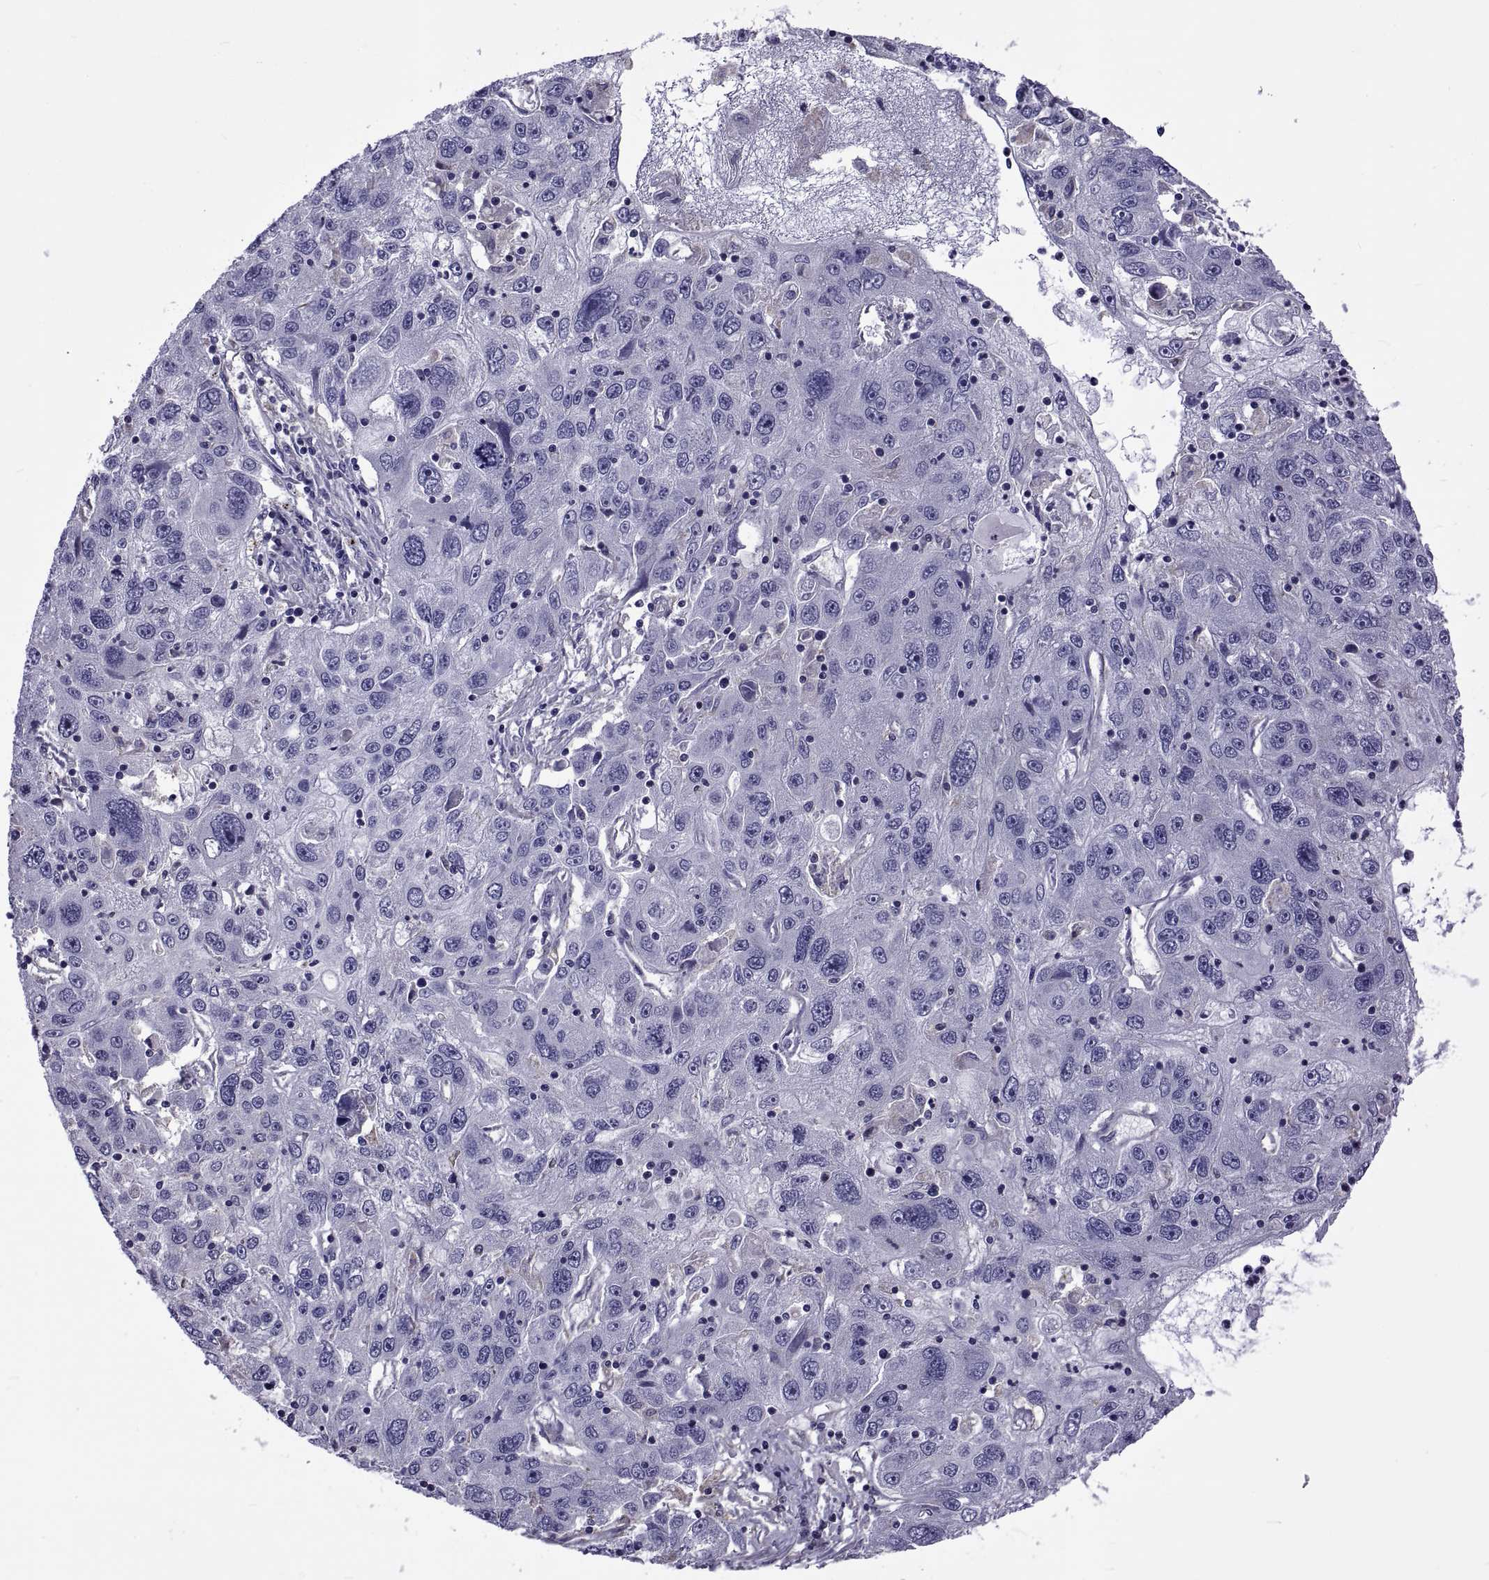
{"staining": {"intensity": "negative", "quantity": "none", "location": "none"}, "tissue": "stomach cancer", "cell_type": "Tumor cells", "image_type": "cancer", "snomed": [{"axis": "morphology", "description": "Adenocarcinoma, NOS"}, {"axis": "topography", "description": "Stomach"}], "caption": "Stomach cancer was stained to show a protein in brown. There is no significant staining in tumor cells.", "gene": "TMC3", "patient": {"sex": "male", "age": 56}}